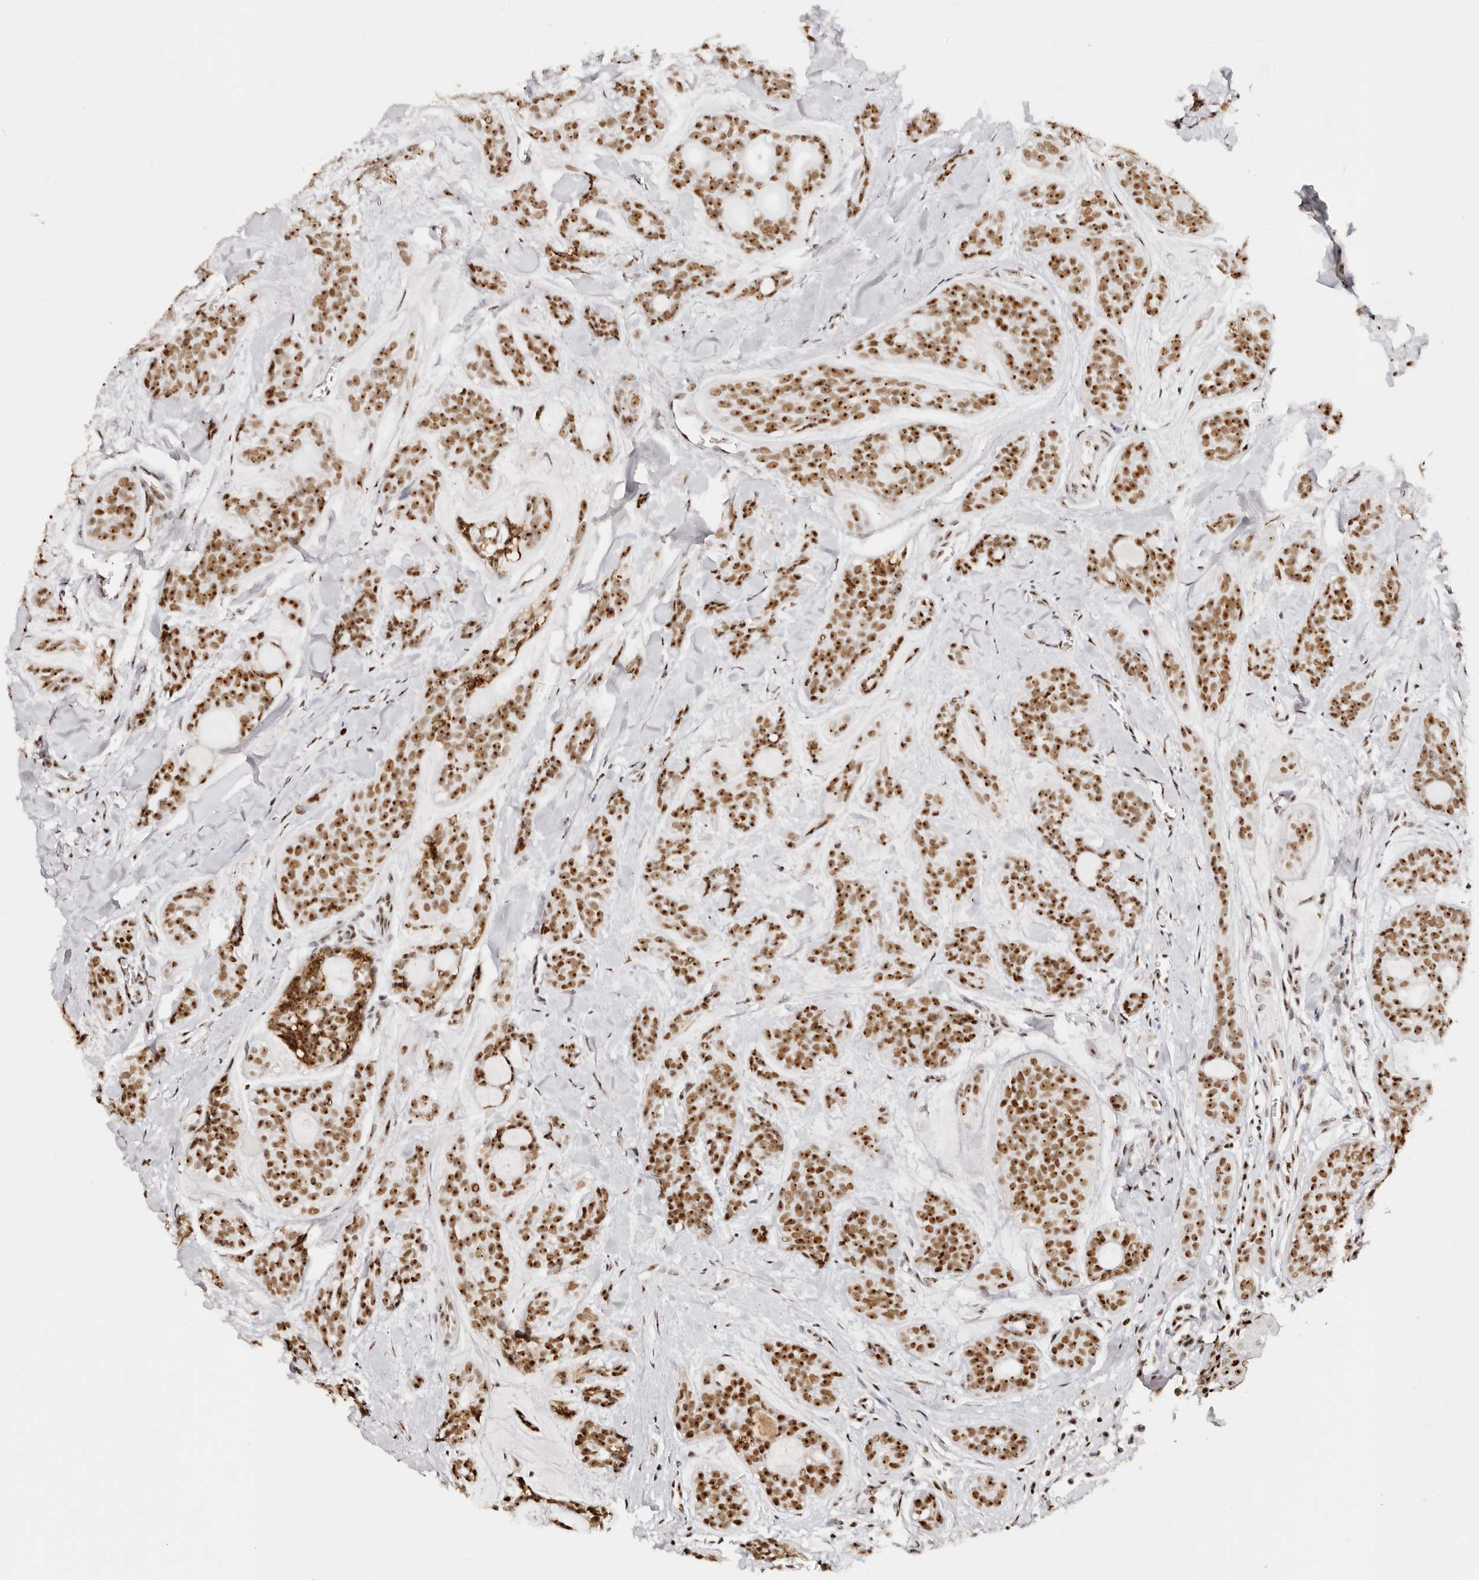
{"staining": {"intensity": "strong", "quantity": ">75%", "location": "nuclear"}, "tissue": "head and neck cancer", "cell_type": "Tumor cells", "image_type": "cancer", "snomed": [{"axis": "morphology", "description": "Adenocarcinoma, NOS"}, {"axis": "topography", "description": "Head-Neck"}], "caption": "Protein staining of head and neck cancer tissue reveals strong nuclear staining in approximately >75% of tumor cells.", "gene": "IQGAP3", "patient": {"sex": "male", "age": 66}}